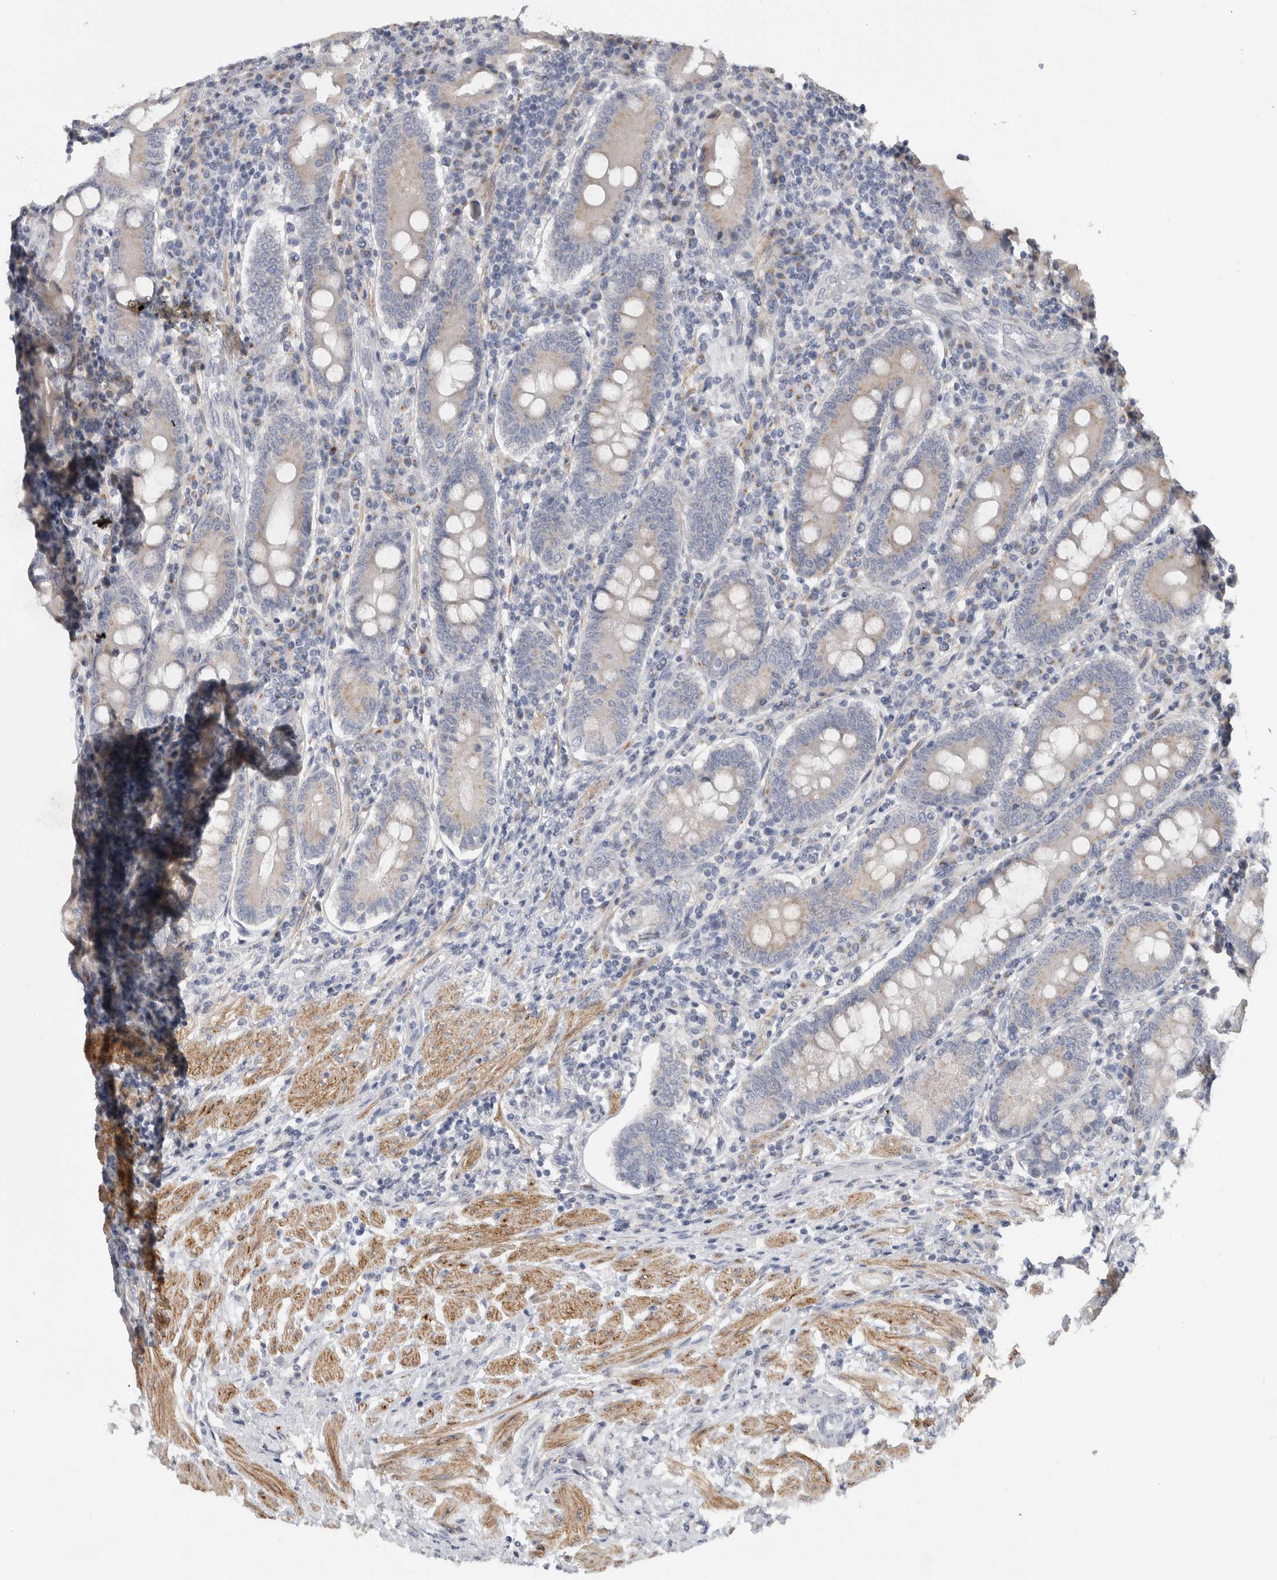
{"staining": {"intensity": "moderate", "quantity": ">75%", "location": "cytoplasmic/membranous"}, "tissue": "duodenum", "cell_type": "Glandular cells", "image_type": "normal", "snomed": [{"axis": "morphology", "description": "Normal tissue, NOS"}, {"axis": "morphology", "description": "Adenocarcinoma, NOS"}, {"axis": "topography", "description": "Pancreas"}, {"axis": "topography", "description": "Duodenum"}], "caption": "The immunohistochemical stain labels moderate cytoplasmic/membranous expression in glandular cells of unremarkable duodenum. (brown staining indicates protein expression, while blue staining denotes nuclei).", "gene": "MGAT1", "patient": {"sex": "male", "age": 50}}